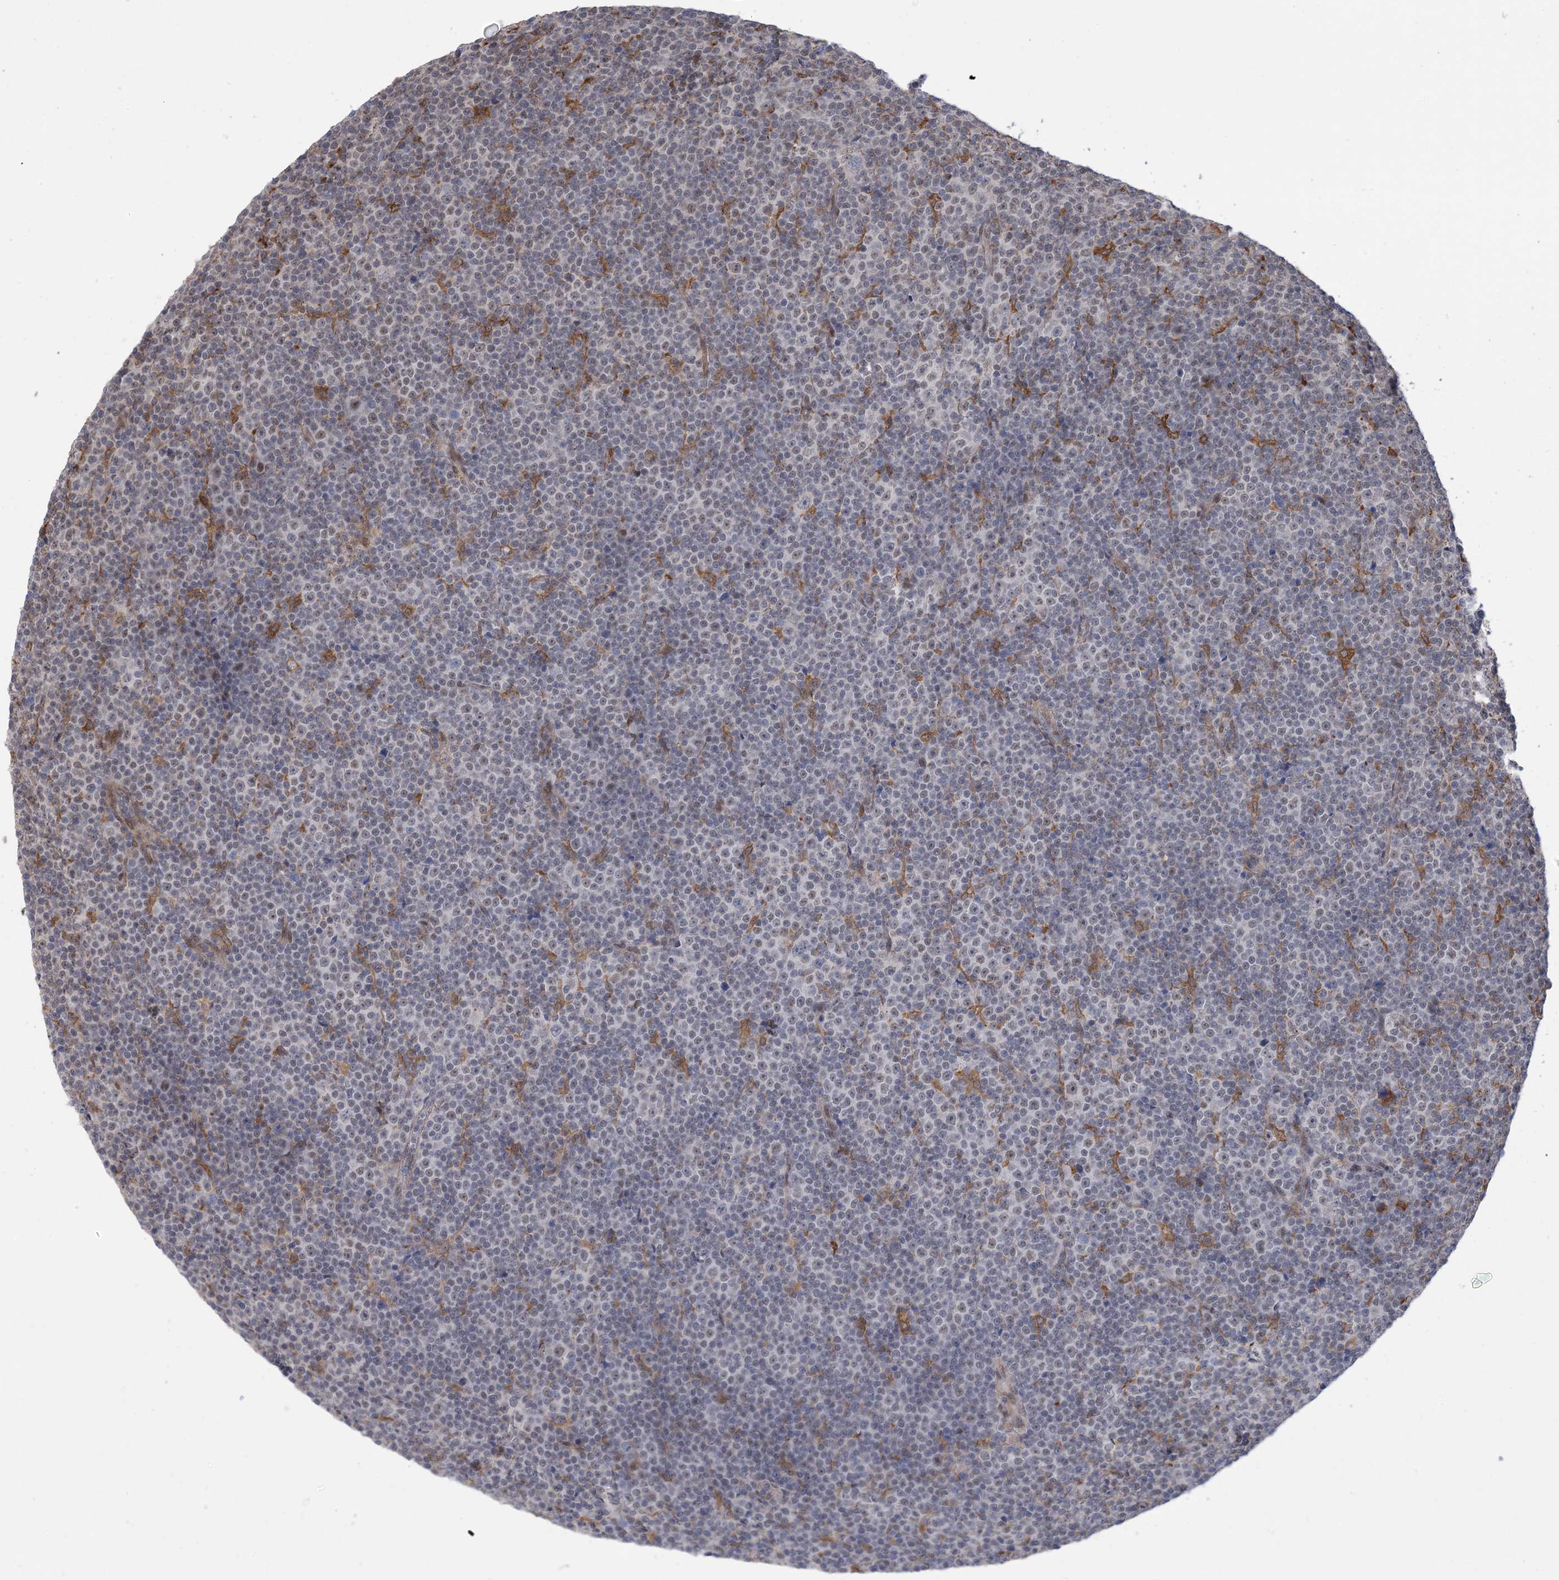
{"staining": {"intensity": "negative", "quantity": "none", "location": "none"}, "tissue": "lymphoma", "cell_type": "Tumor cells", "image_type": "cancer", "snomed": [{"axis": "morphology", "description": "Malignant lymphoma, non-Hodgkin's type, Low grade"}, {"axis": "topography", "description": "Lymph node"}], "caption": "IHC image of malignant lymphoma, non-Hodgkin's type (low-grade) stained for a protein (brown), which displays no expression in tumor cells.", "gene": "ZNF8", "patient": {"sex": "female", "age": 67}}